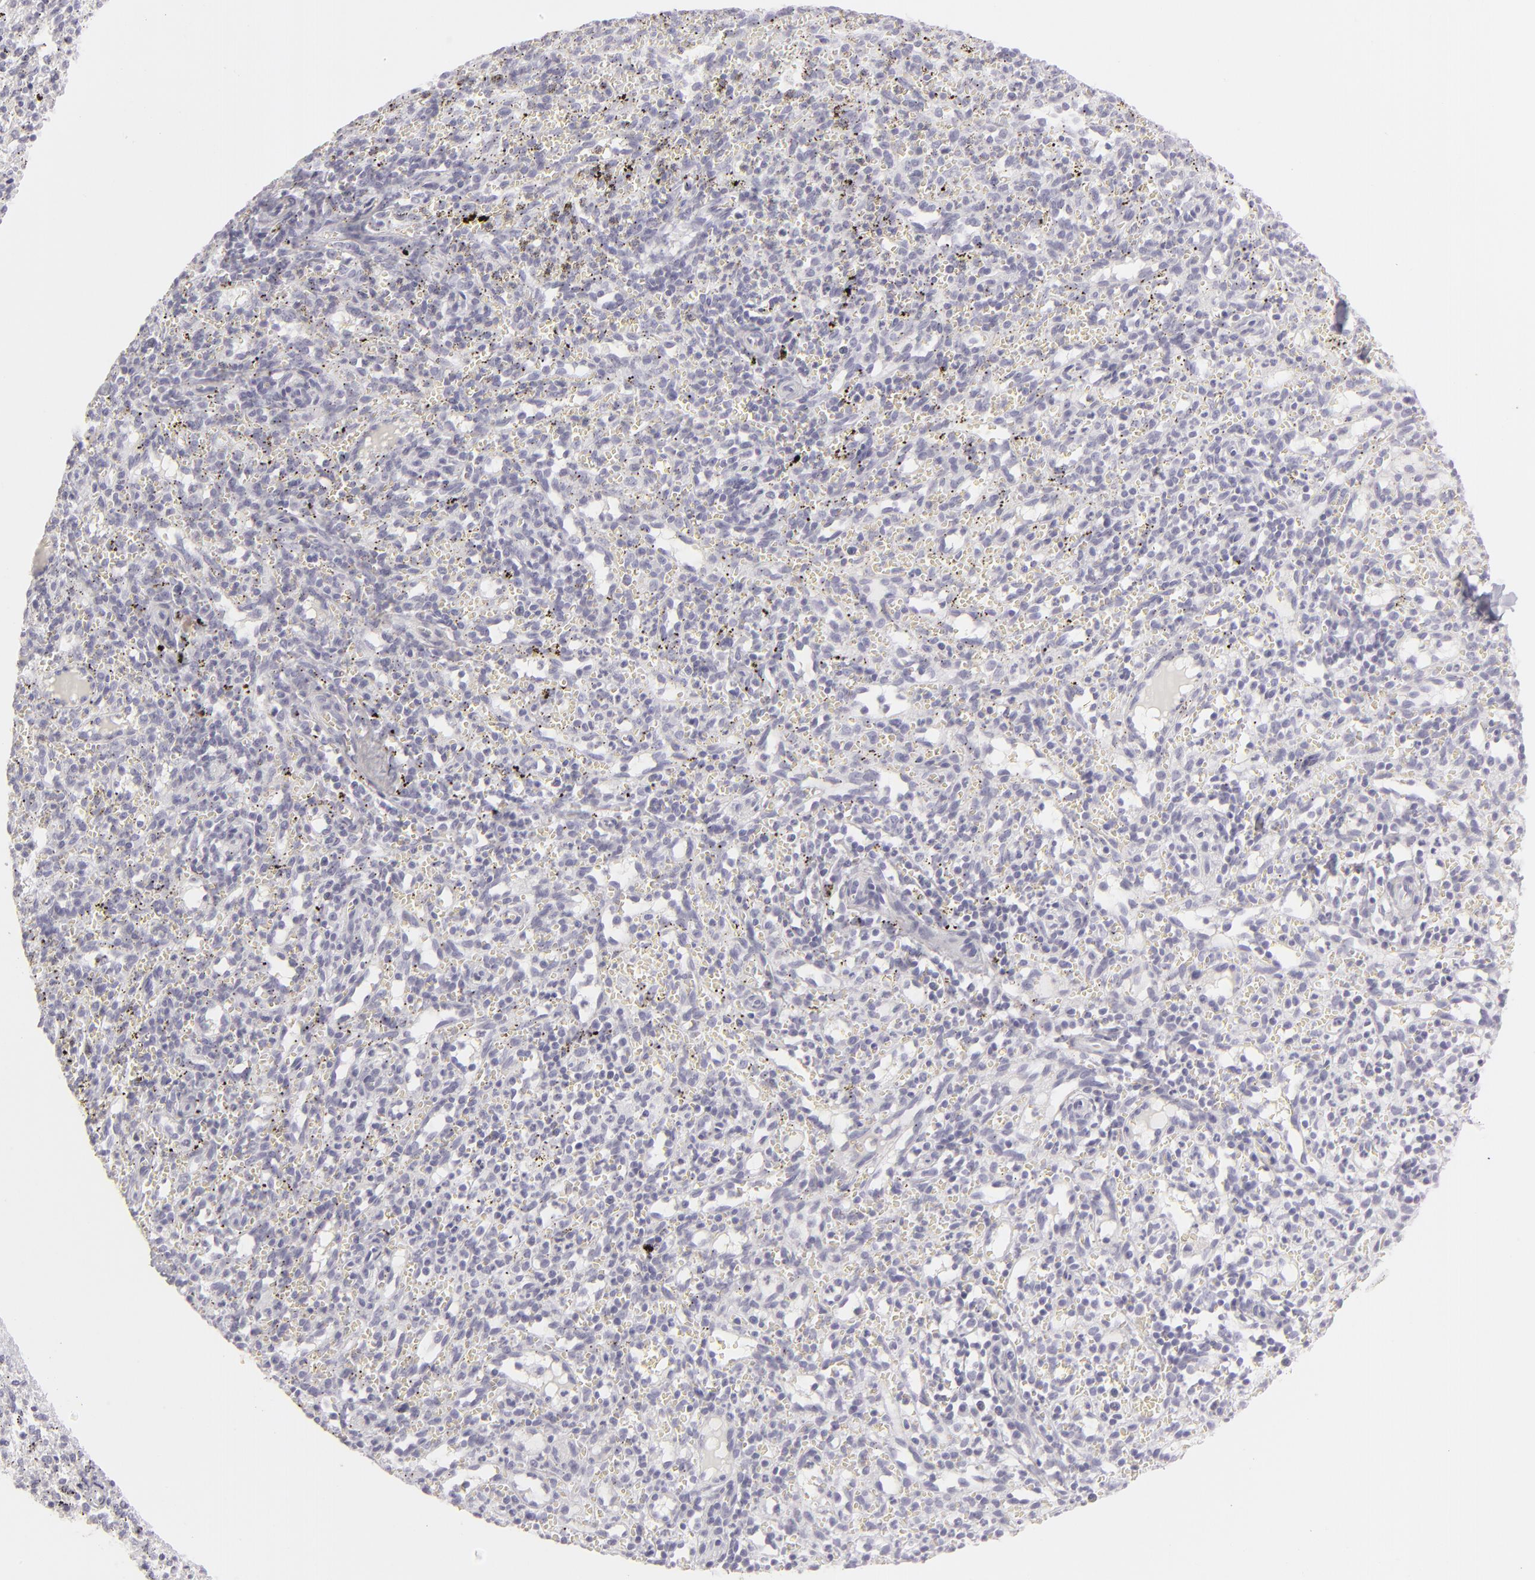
{"staining": {"intensity": "negative", "quantity": "none", "location": "none"}, "tissue": "spleen", "cell_type": "Cells in red pulp", "image_type": "normal", "snomed": [{"axis": "morphology", "description": "Normal tissue, NOS"}, {"axis": "topography", "description": "Spleen"}], "caption": "Immunohistochemistry photomicrograph of normal spleen: spleen stained with DAB demonstrates no significant protein staining in cells in red pulp. (Brightfield microscopy of DAB (3,3'-diaminobenzidine) immunohistochemistry at high magnification).", "gene": "FLG", "patient": {"sex": "female", "age": 10}}